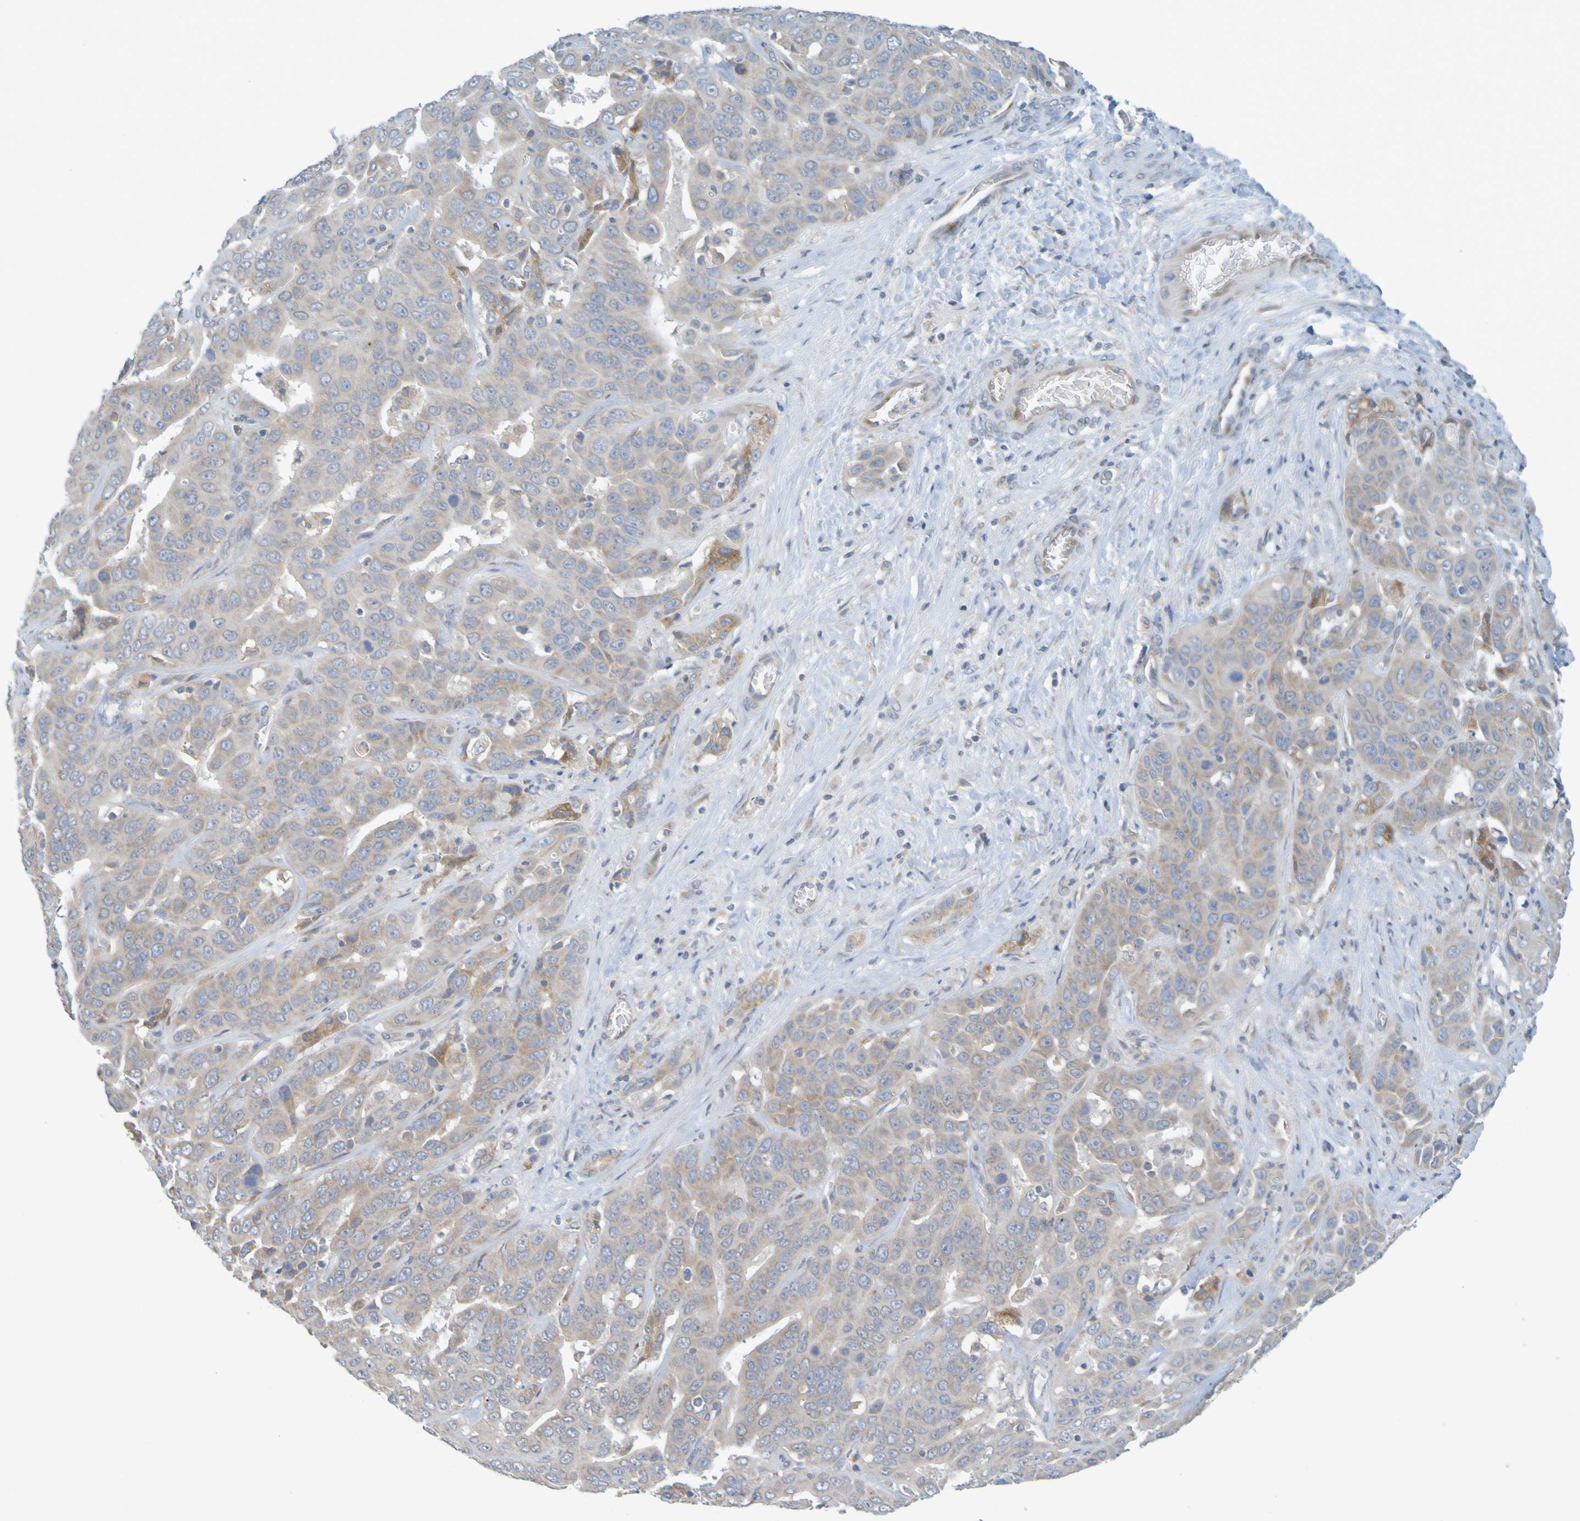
{"staining": {"intensity": "weak", "quantity": "25%-75%", "location": "cytoplasmic/membranous"}, "tissue": "liver cancer", "cell_type": "Tumor cells", "image_type": "cancer", "snomed": [{"axis": "morphology", "description": "Cholangiocarcinoma"}, {"axis": "topography", "description": "Liver"}], "caption": "Liver cancer (cholangiocarcinoma) tissue demonstrates weak cytoplasmic/membranous positivity in approximately 25%-75% of tumor cells, visualized by immunohistochemistry.", "gene": "MOGS", "patient": {"sex": "female", "age": 52}}